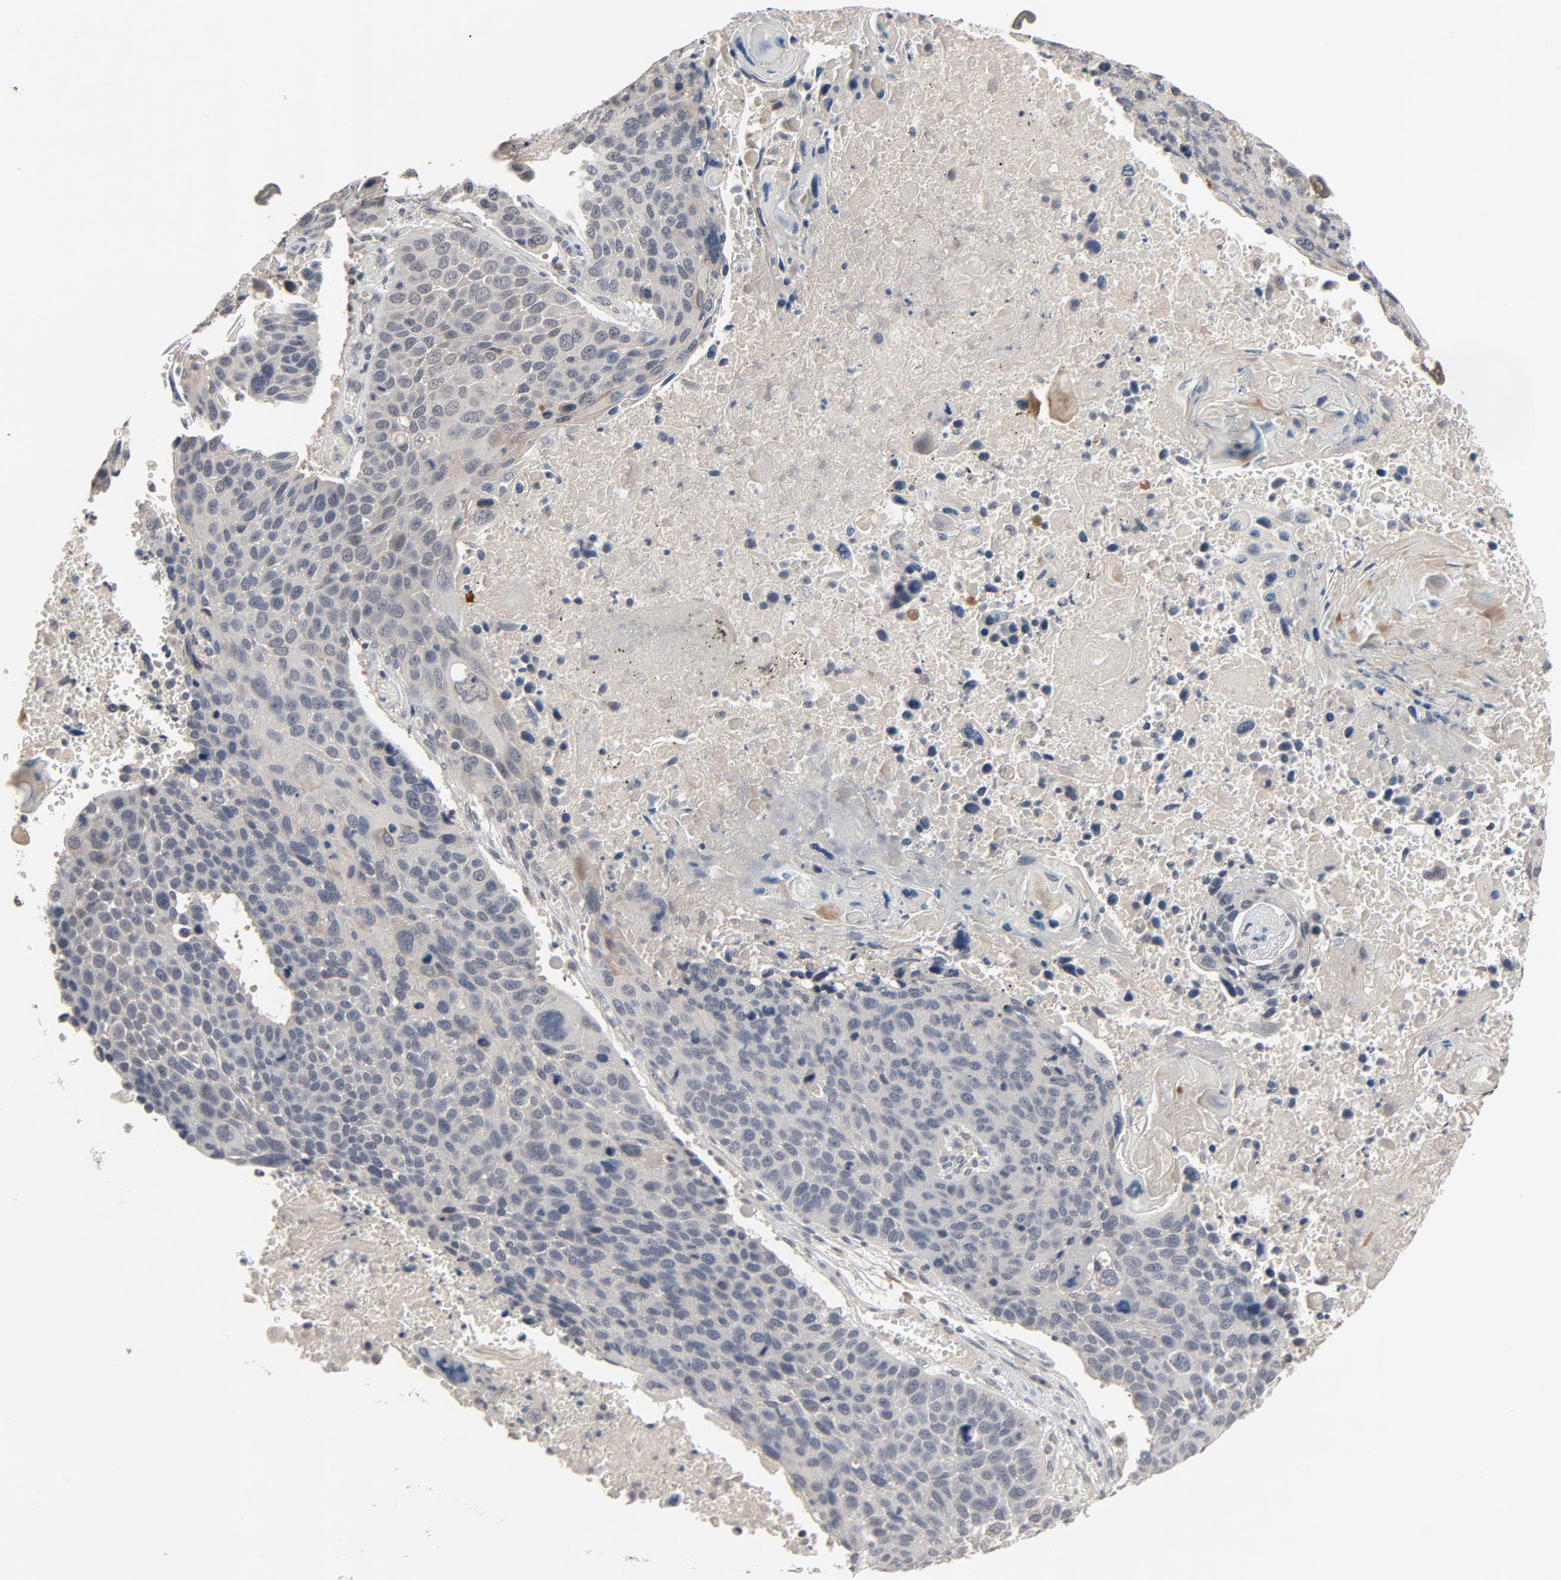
{"staining": {"intensity": "weak", "quantity": "<25%", "location": "cytoplasmic/membranous"}, "tissue": "lung cancer", "cell_type": "Tumor cells", "image_type": "cancer", "snomed": [{"axis": "morphology", "description": "Squamous cell carcinoma, NOS"}, {"axis": "topography", "description": "Lung"}], "caption": "Tumor cells are negative for protein expression in human squamous cell carcinoma (lung).", "gene": "MT3", "patient": {"sex": "male", "age": 68}}